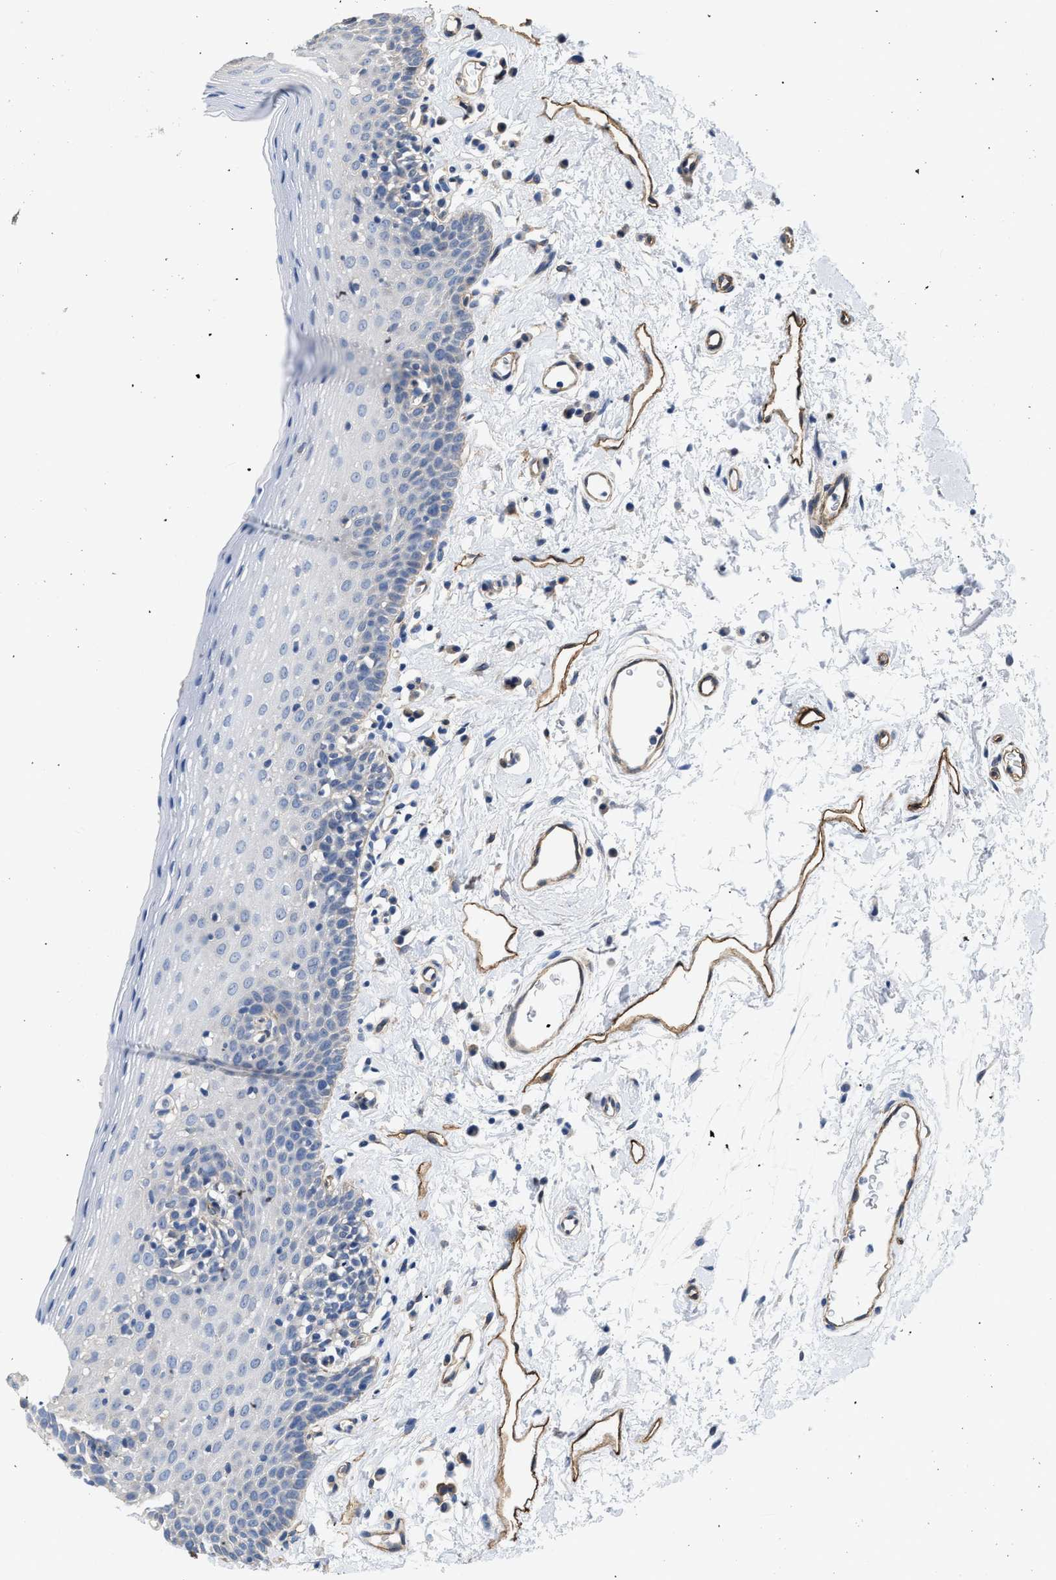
{"staining": {"intensity": "negative", "quantity": "none", "location": "none"}, "tissue": "oral mucosa", "cell_type": "Squamous epithelial cells", "image_type": "normal", "snomed": [{"axis": "morphology", "description": "Normal tissue, NOS"}, {"axis": "topography", "description": "Oral tissue"}], "caption": "Micrograph shows no significant protein expression in squamous epithelial cells of benign oral mucosa. The staining was performed using DAB to visualize the protein expression in brown, while the nuclei were stained in blue with hematoxylin (Magnification: 20x).", "gene": "C22orf42", "patient": {"sex": "male", "age": 66}}